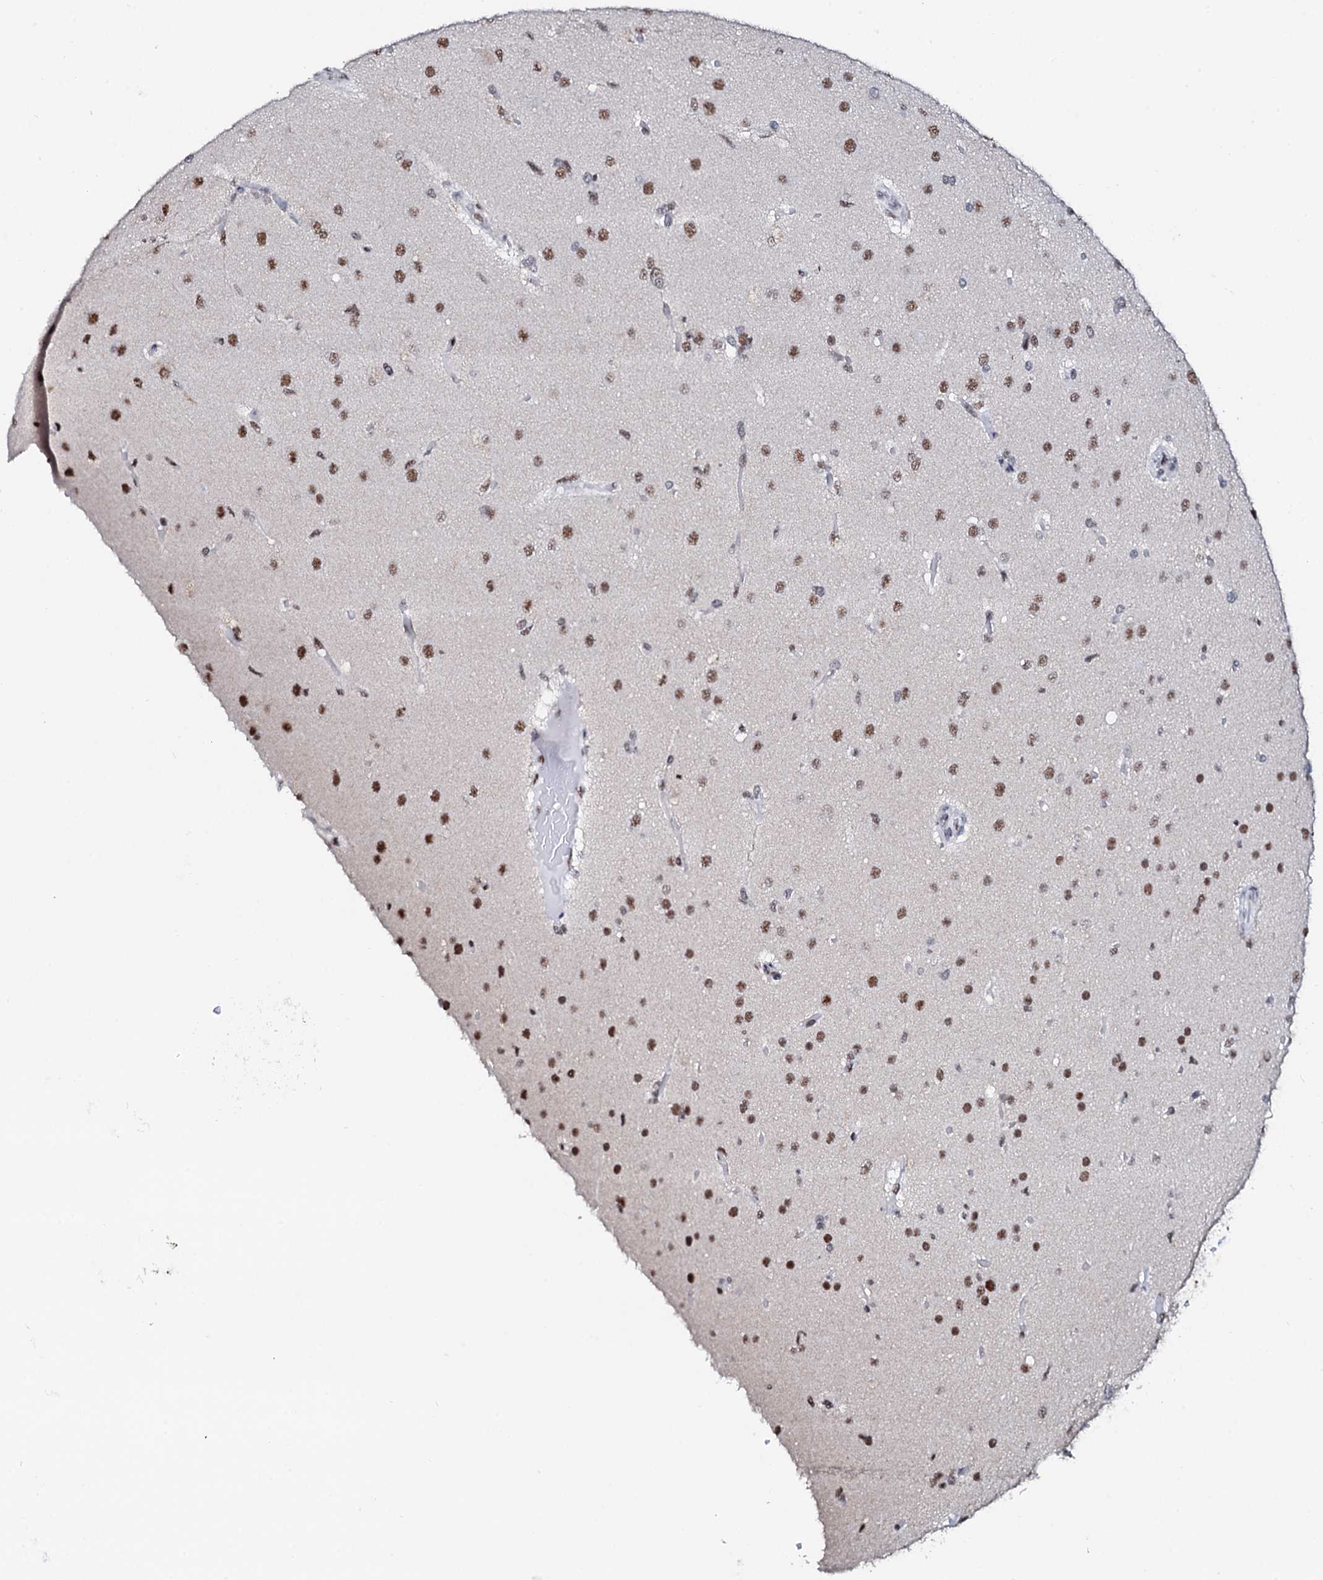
{"staining": {"intensity": "moderate", "quantity": ">75%", "location": "nuclear"}, "tissue": "glioma", "cell_type": "Tumor cells", "image_type": "cancer", "snomed": [{"axis": "morphology", "description": "Glioma, malignant, High grade"}, {"axis": "topography", "description": "Brain"}], "caption": "DAB (3,3'-diaminobenzidine) immunohistochemical staining of human glioma reveals moderate nuclear protein staining in about >75% of tumor cells.", "gene": "NKAPD1", "patient": {"sex": "female", "age": 74}}